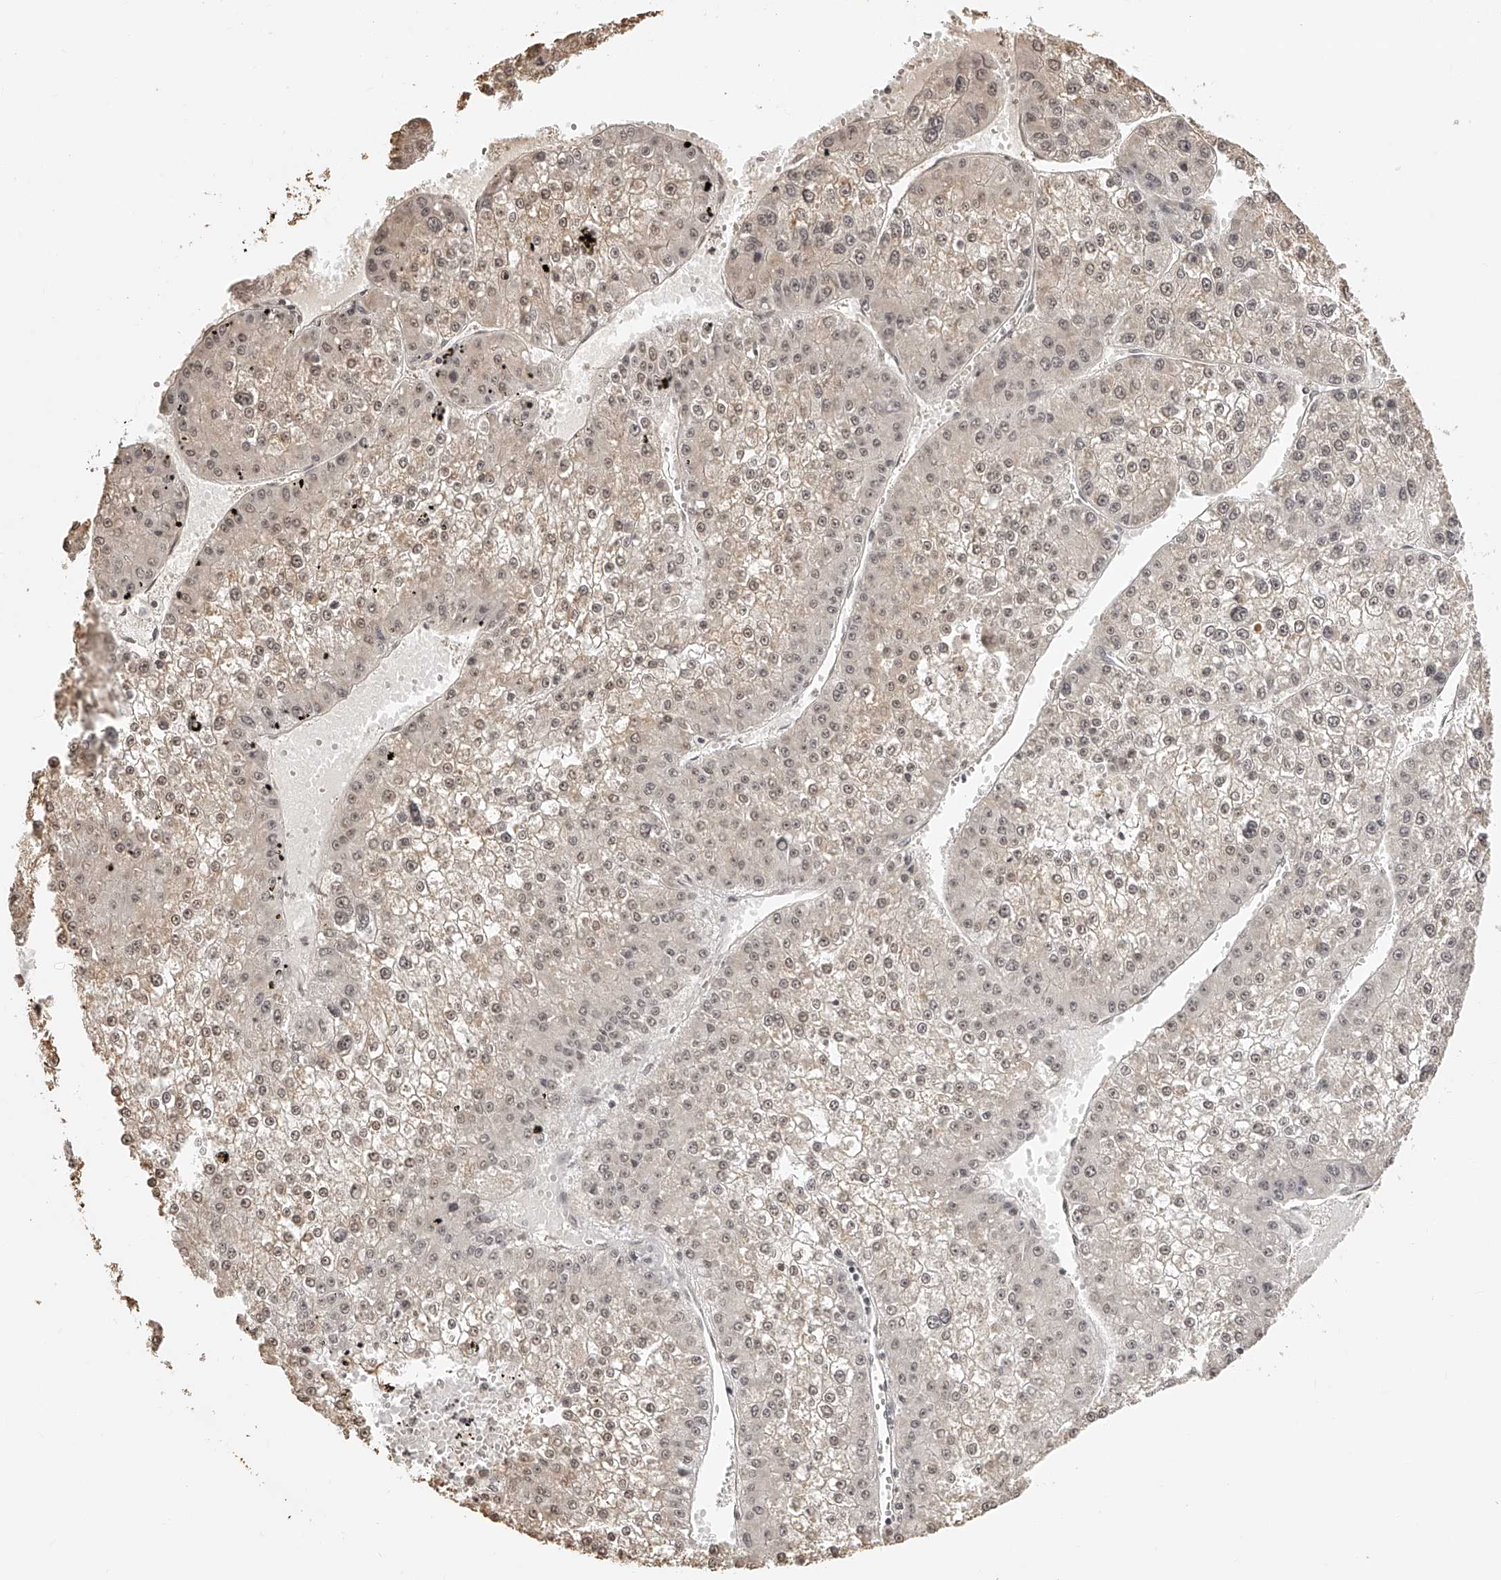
{"staining": {"intensity": "weak", "quantity": ">75%", "location": "nuclear"}, "tissue": "liver cancer", "cell_type": "Tumor cells", "image_type": "cancer", "snomed": [{"axis": "morphology", "description": "Carcinoma, Hepatocellular, NOS"}, {"axis": "topography", "description": "Liver"}], "caption": "Liver cancer (hepatocellular carcinoma) tissue exhibits weak nuclear positivity in approximately >75% of tumor cells, visualized by immunohistochemistry. The staining is performed using DAB brown chromogen to label protein expression. The nuclei are counter-stained blue using hematoxylin.", "gene": "ZNF503", "patient": {"sex": "female", "age": 73}}